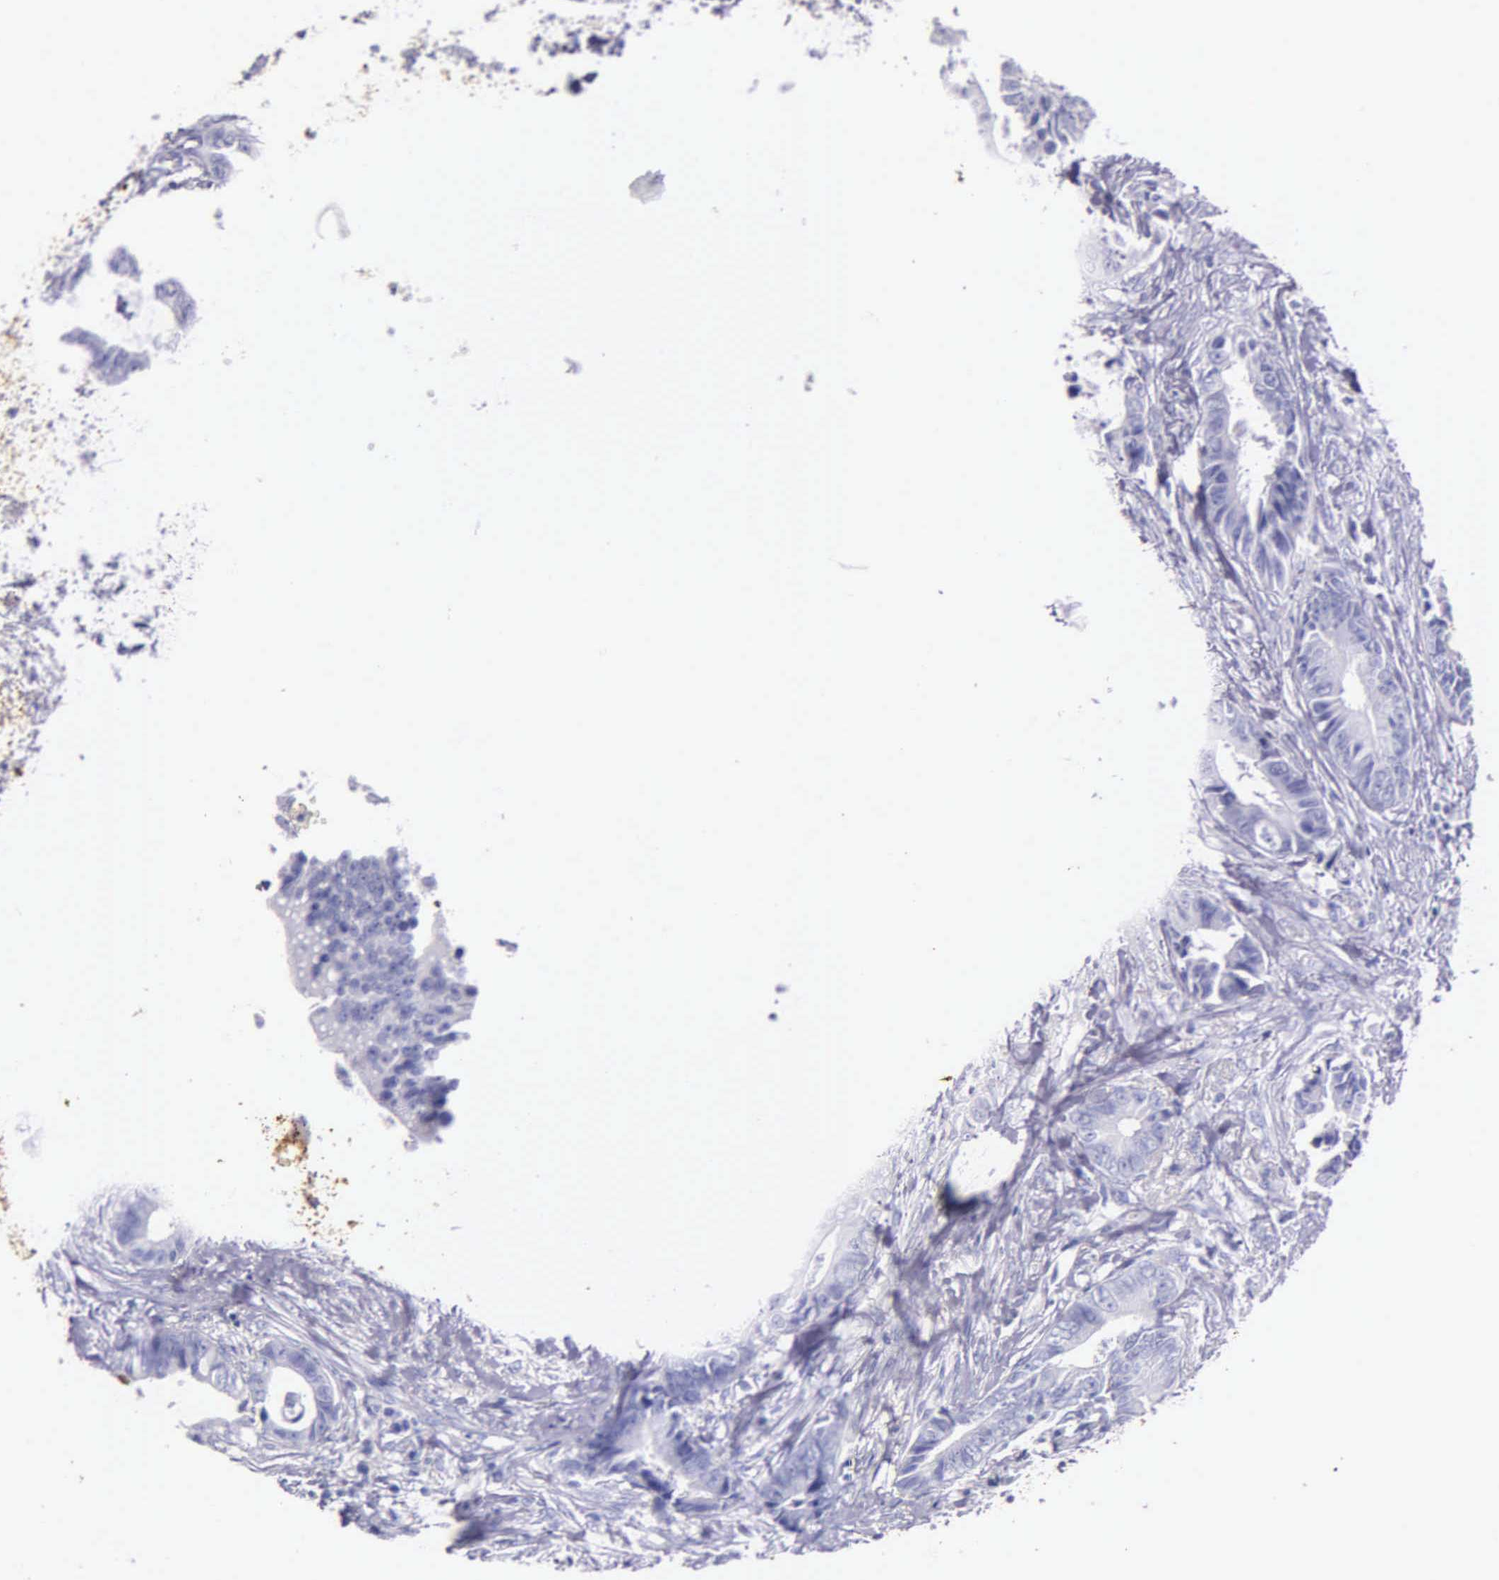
{"staining": {"intensity": "negative", "quantity": "none", "location": "none"}, "tissue": "colorectal cancer", "cell_type": "Tumor cells", "image_type": "cancer", "snomed": [{"axis": "morphology", "description": "Adenocarcinoma, NOS"}, {"axis": "topography", "description": "Rectum"}], "caption": "Human adenocarcinoma (colorectal) stained for a protein using immunohistochemistry reveals no expression in tumor cells.", "gene": "KLK3", "patient": {"sex": "female", "age": 98}}